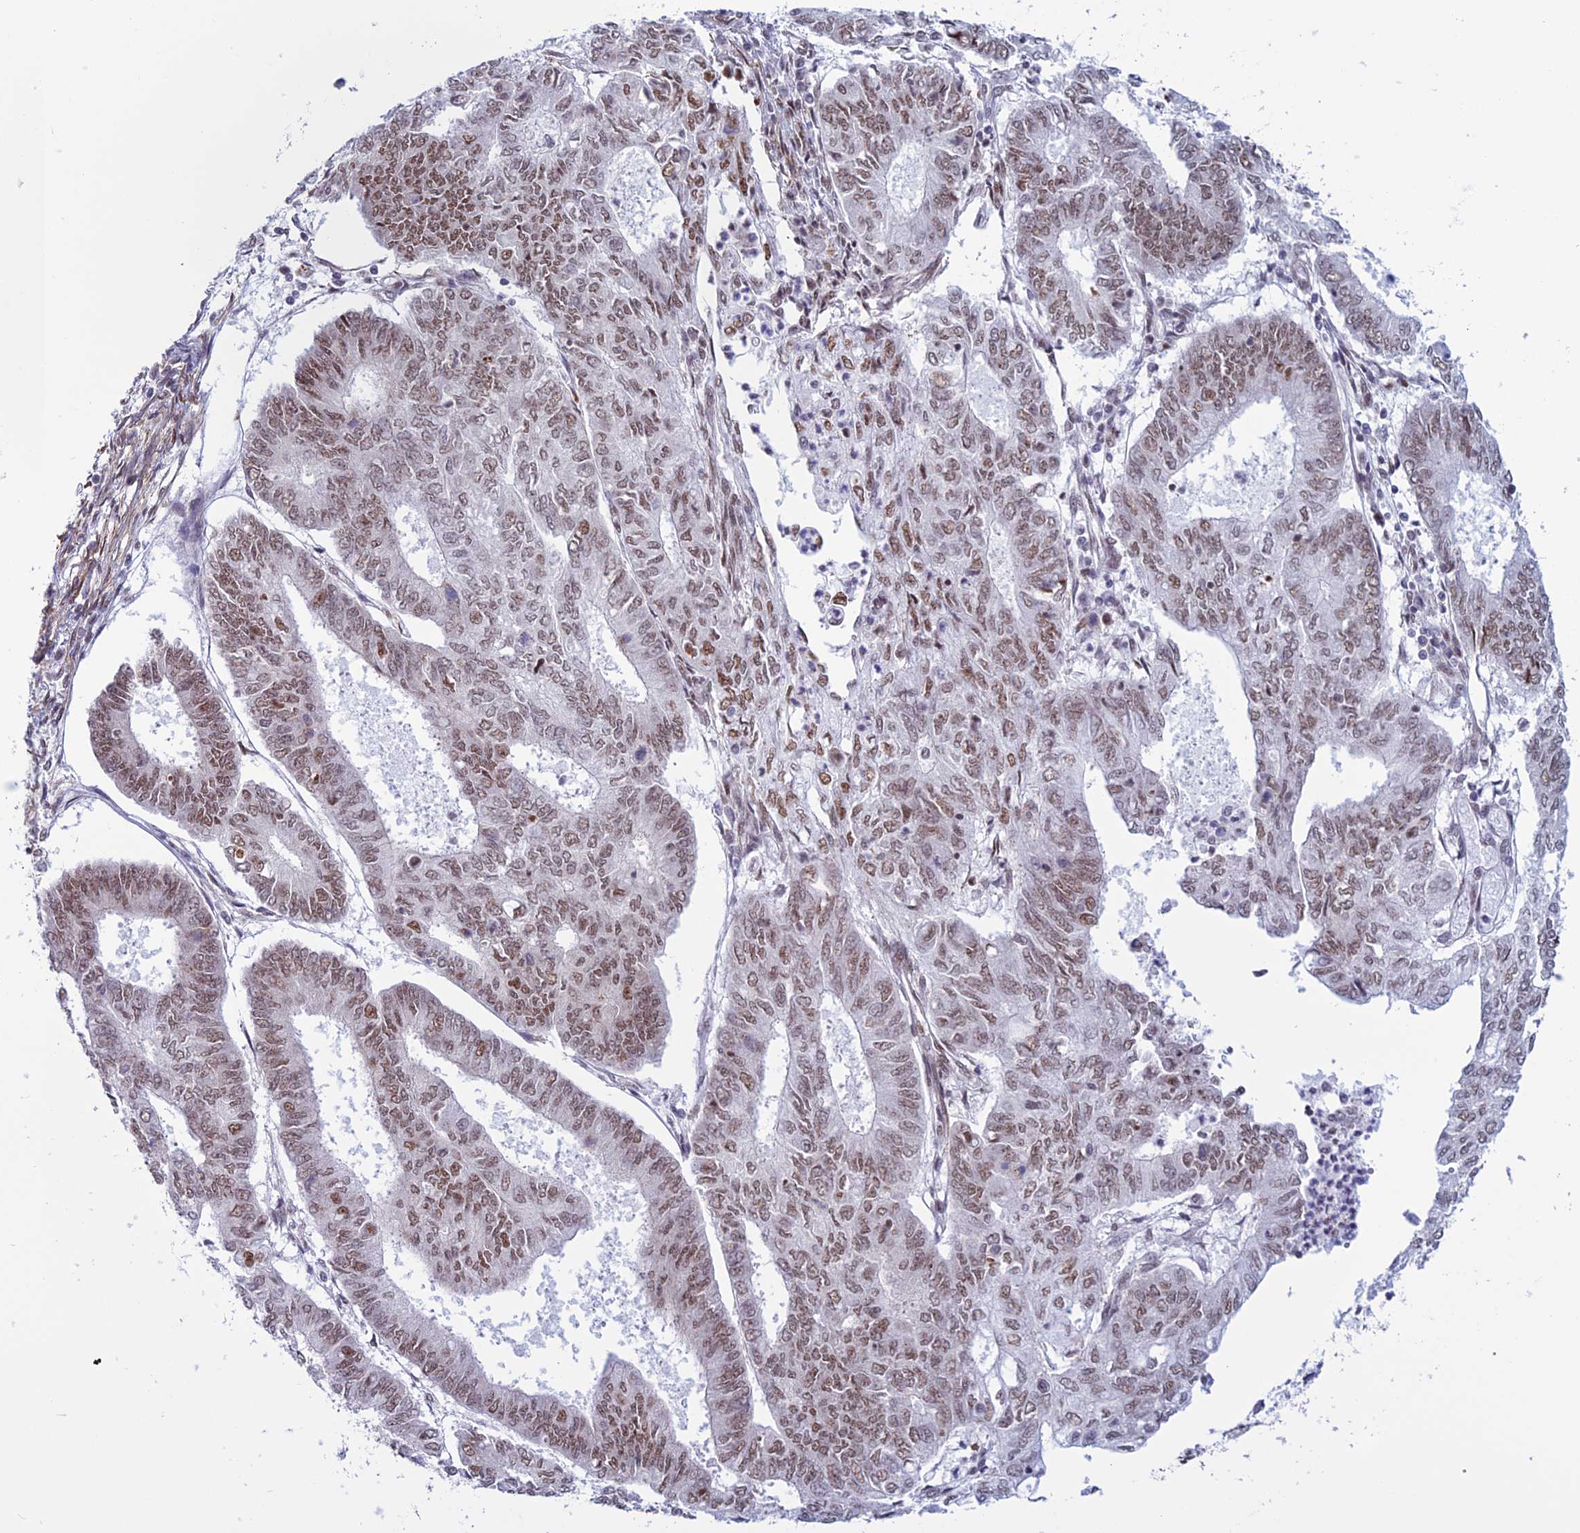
{"staining": {"intensity": "moderate", "quantity": ">75%", "location": "nuclear"}, "tissue": "endometrial cancer", "cell_type": "Tumor cells", "image_type": "cancer", "snomed": [{"axis": "morphology", "description": "Adenocarcinoma, NOS"}, {"axis": "topography", "description": "Endometrium"}], "caption": "Protein positivity by immunohistochemistry exhibits moderate nuclear positivity in approximately >75% of tumor cells in endometrial cancer (adenocarcinoma).", "gene": "U2AF1", "patient": {"sex": "female", "age": 68}}